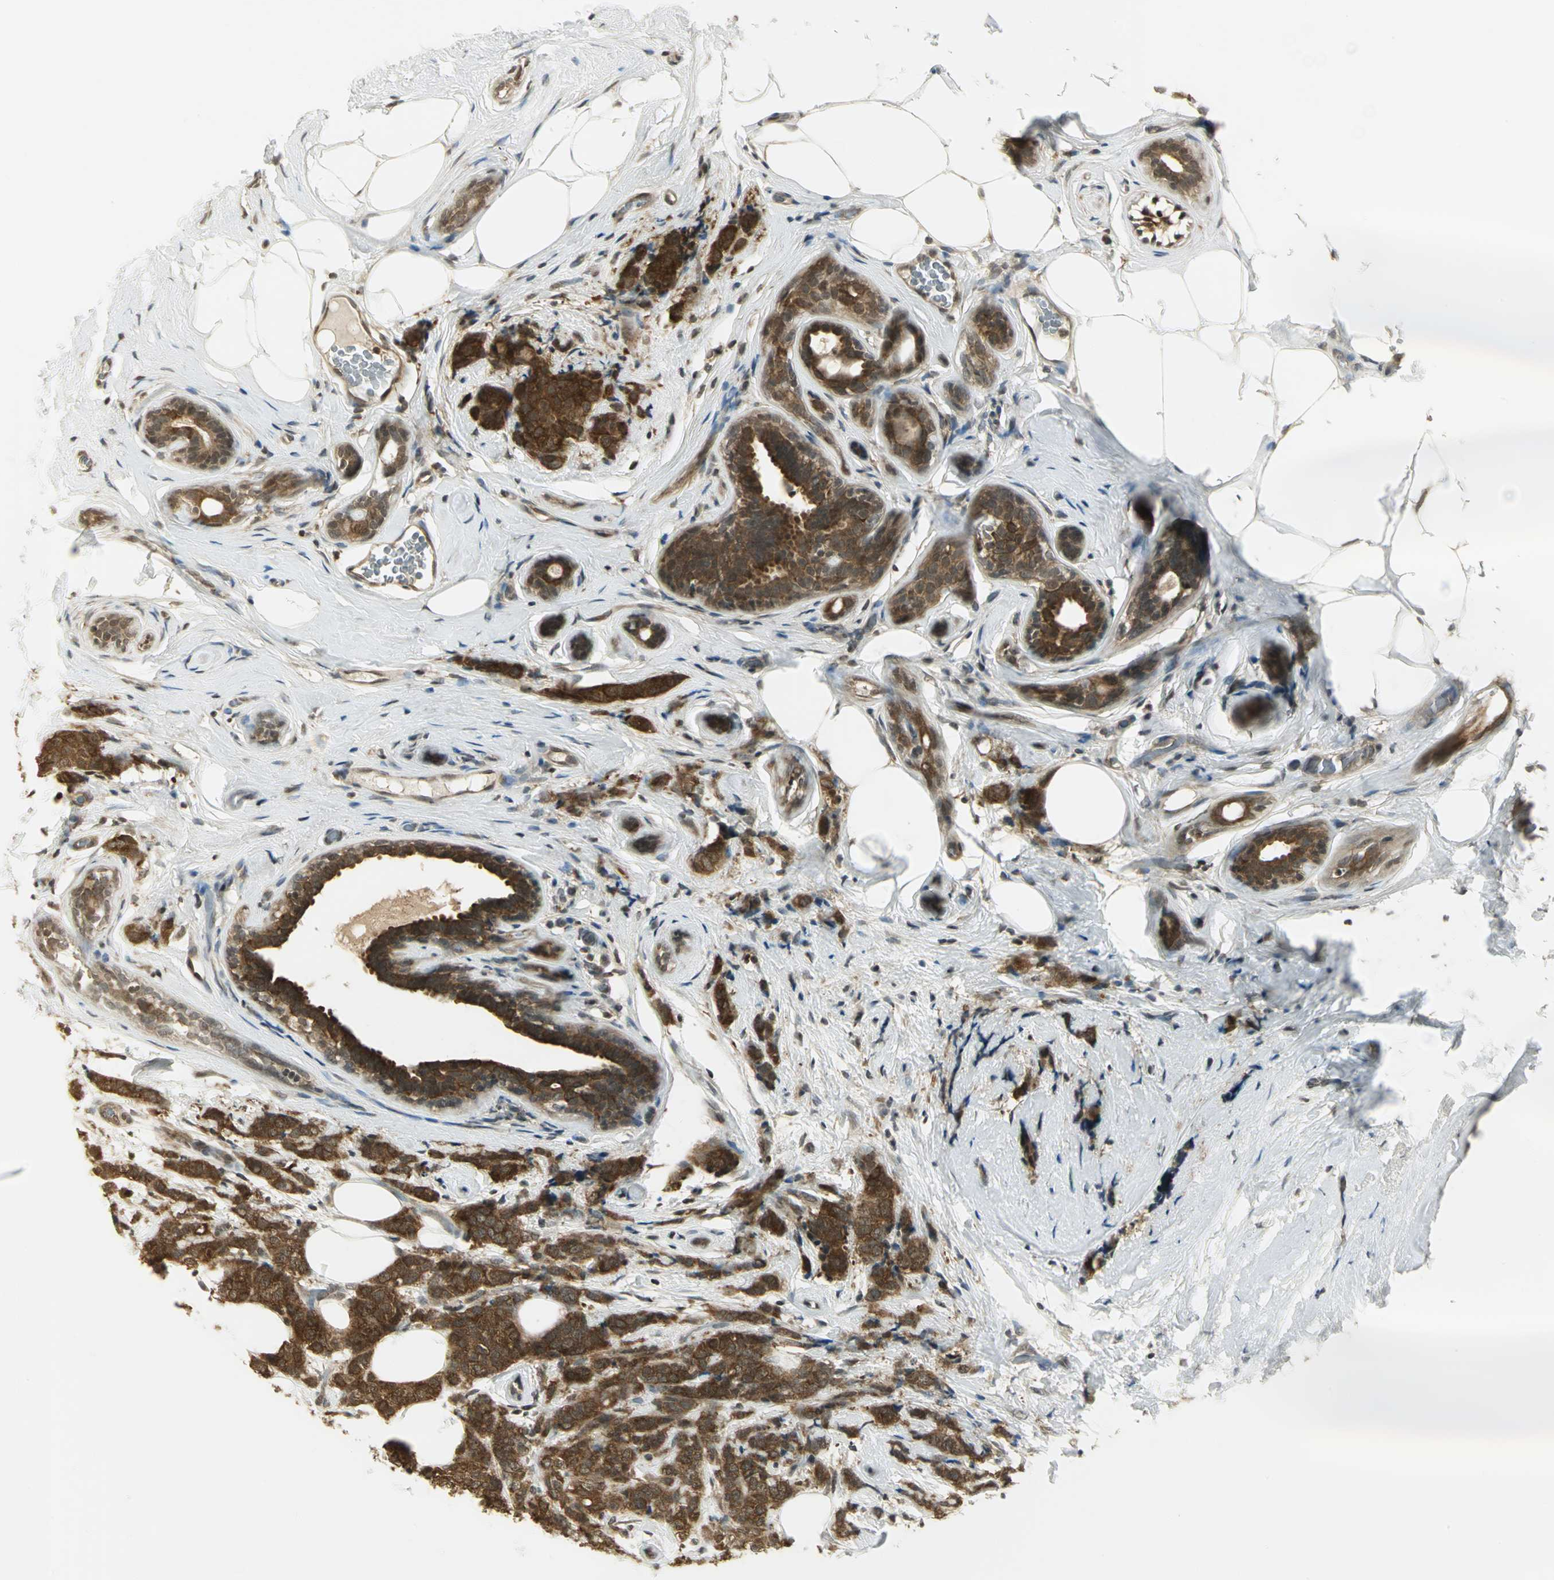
{"staining": {"intensity": "strong", "quantity": ">75%", "location": "cytoplasmic/membranous"}, "tissue": "breast cancer", "cell_type": "Tumor cells", "image_type": "cancer", "snomed": [{"axis": "morphology", "description": "Lobular carcinoma"}, {"axis": "topography", "description": "Breast"}], "caption": "The photomicrograph displays staining of lobular carcinoma (breast), revealing strong cytoplasmic/membranous protein positivity (brown color) within tumor cells. (Brightfield microscopy of DAB IHC at high magnification).", "gene": "CDC34", "patient": {"sex": "female", "age": 60}}